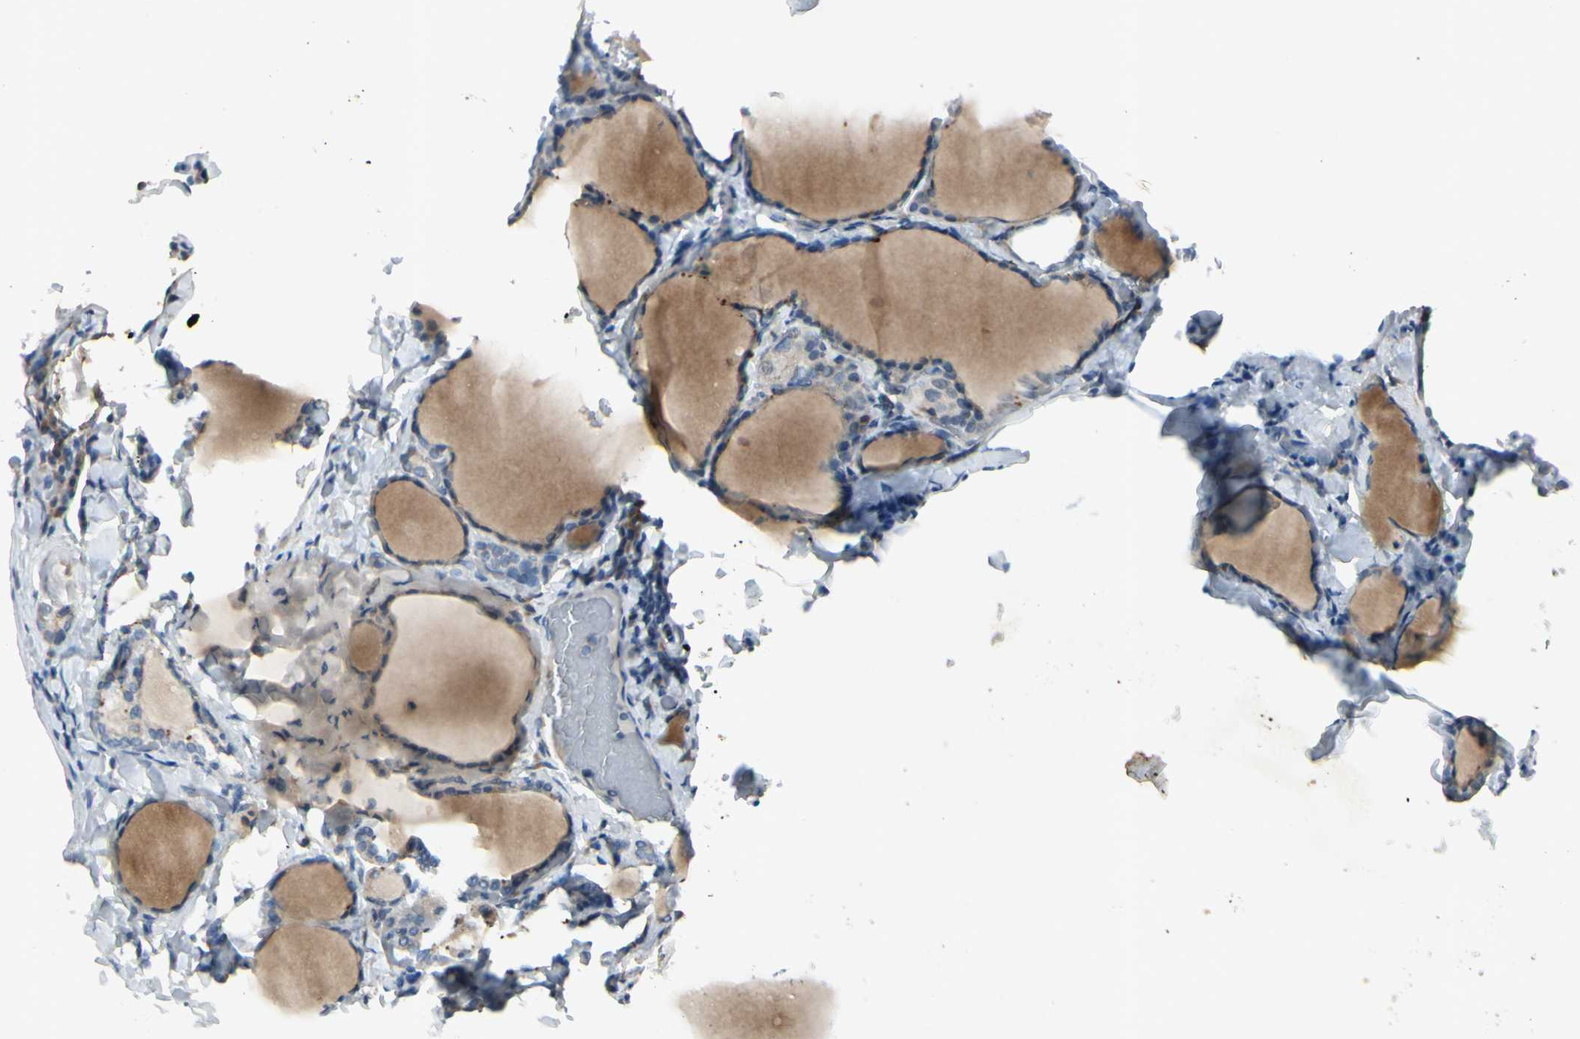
{"staining": {"intensity": "moderate", "quantity": "25%-75%", "location": "cytoplasmic/membranous"}, "tissue": "thyroid gland", "cell_type": "Glandular cells", "image_type": "normal", "snomed": [{"axis": "morphology", "description": "Normal tissue, NOS"}, {"axis": "morphology", "description": "Papillary adenocarcinoma, NOS"}, {"axis": "topography", "description": "Thyroid gland"}], "caption": "Thyroid gland stained with IHC demonstrates moderate cytoplasmic/membranous staining in approximately 25%-75% of glandular cells.", "gene": "AATK", "patient": {"sex": "female", "age": 30}}